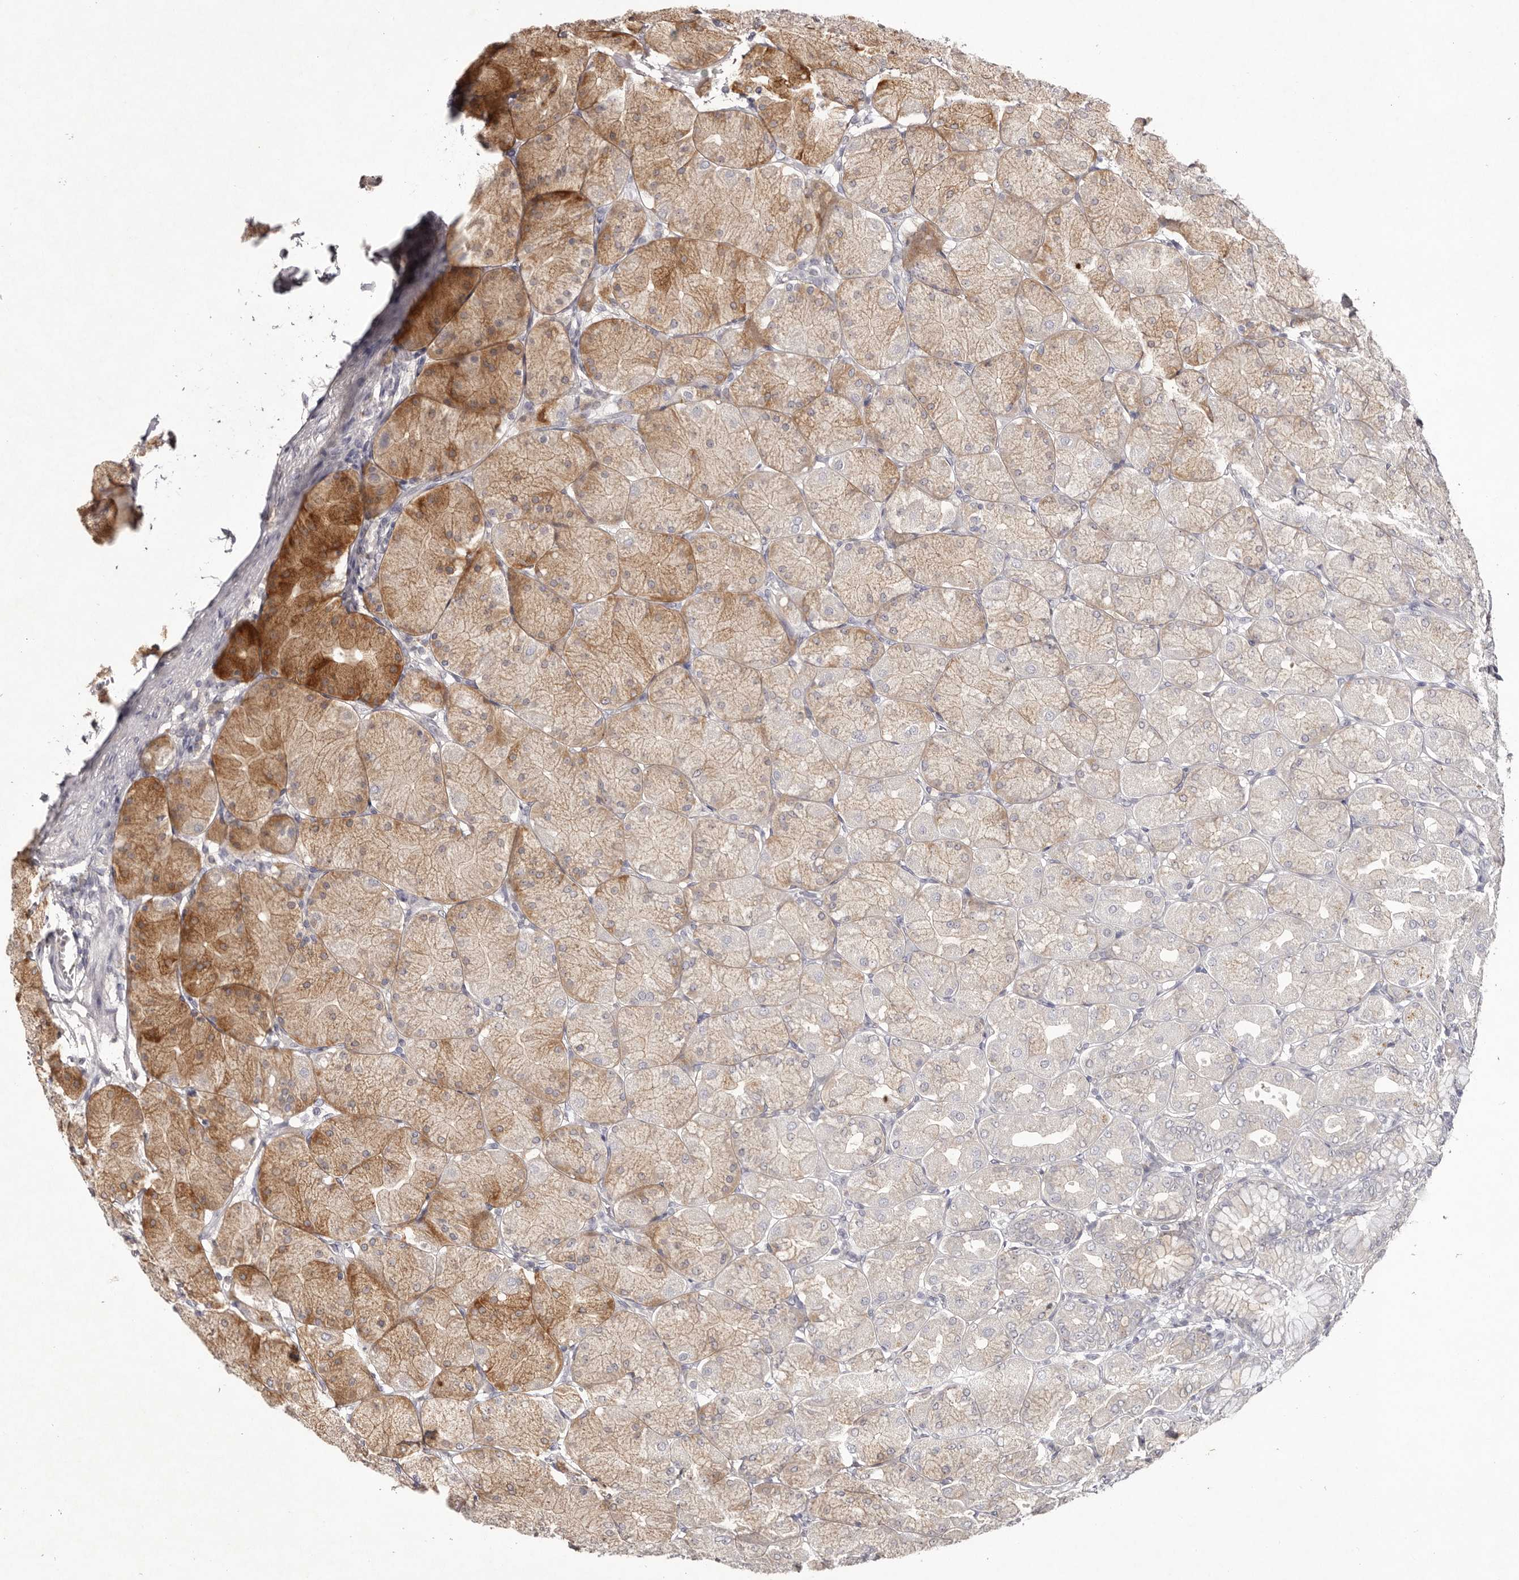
{"staining": {"intensity": "strong", "quantity": "<25%", "location": "cytoplasmic/membranous"}, "tissue": "stomach", "cell_type": "Glandular cells", "image_type": "normal", "snomed": [{"axis": "morphology", "description": "Normal tissue, NOS"}, {"axis": "topography", "description": "Stomach, upper"}], "caption": "Normal stomach exhibits strong cytoplasmic/membranous expression in approximately <25% of glandular cells, visualized by immunohistochemistry. The staining is performed using DAB brown chromogen to label protein expression. The nuclei are counter-stained blue using hematoxylin.", "gene": "SCUBE2", "patient": {"sex": "female", "age": 56}}